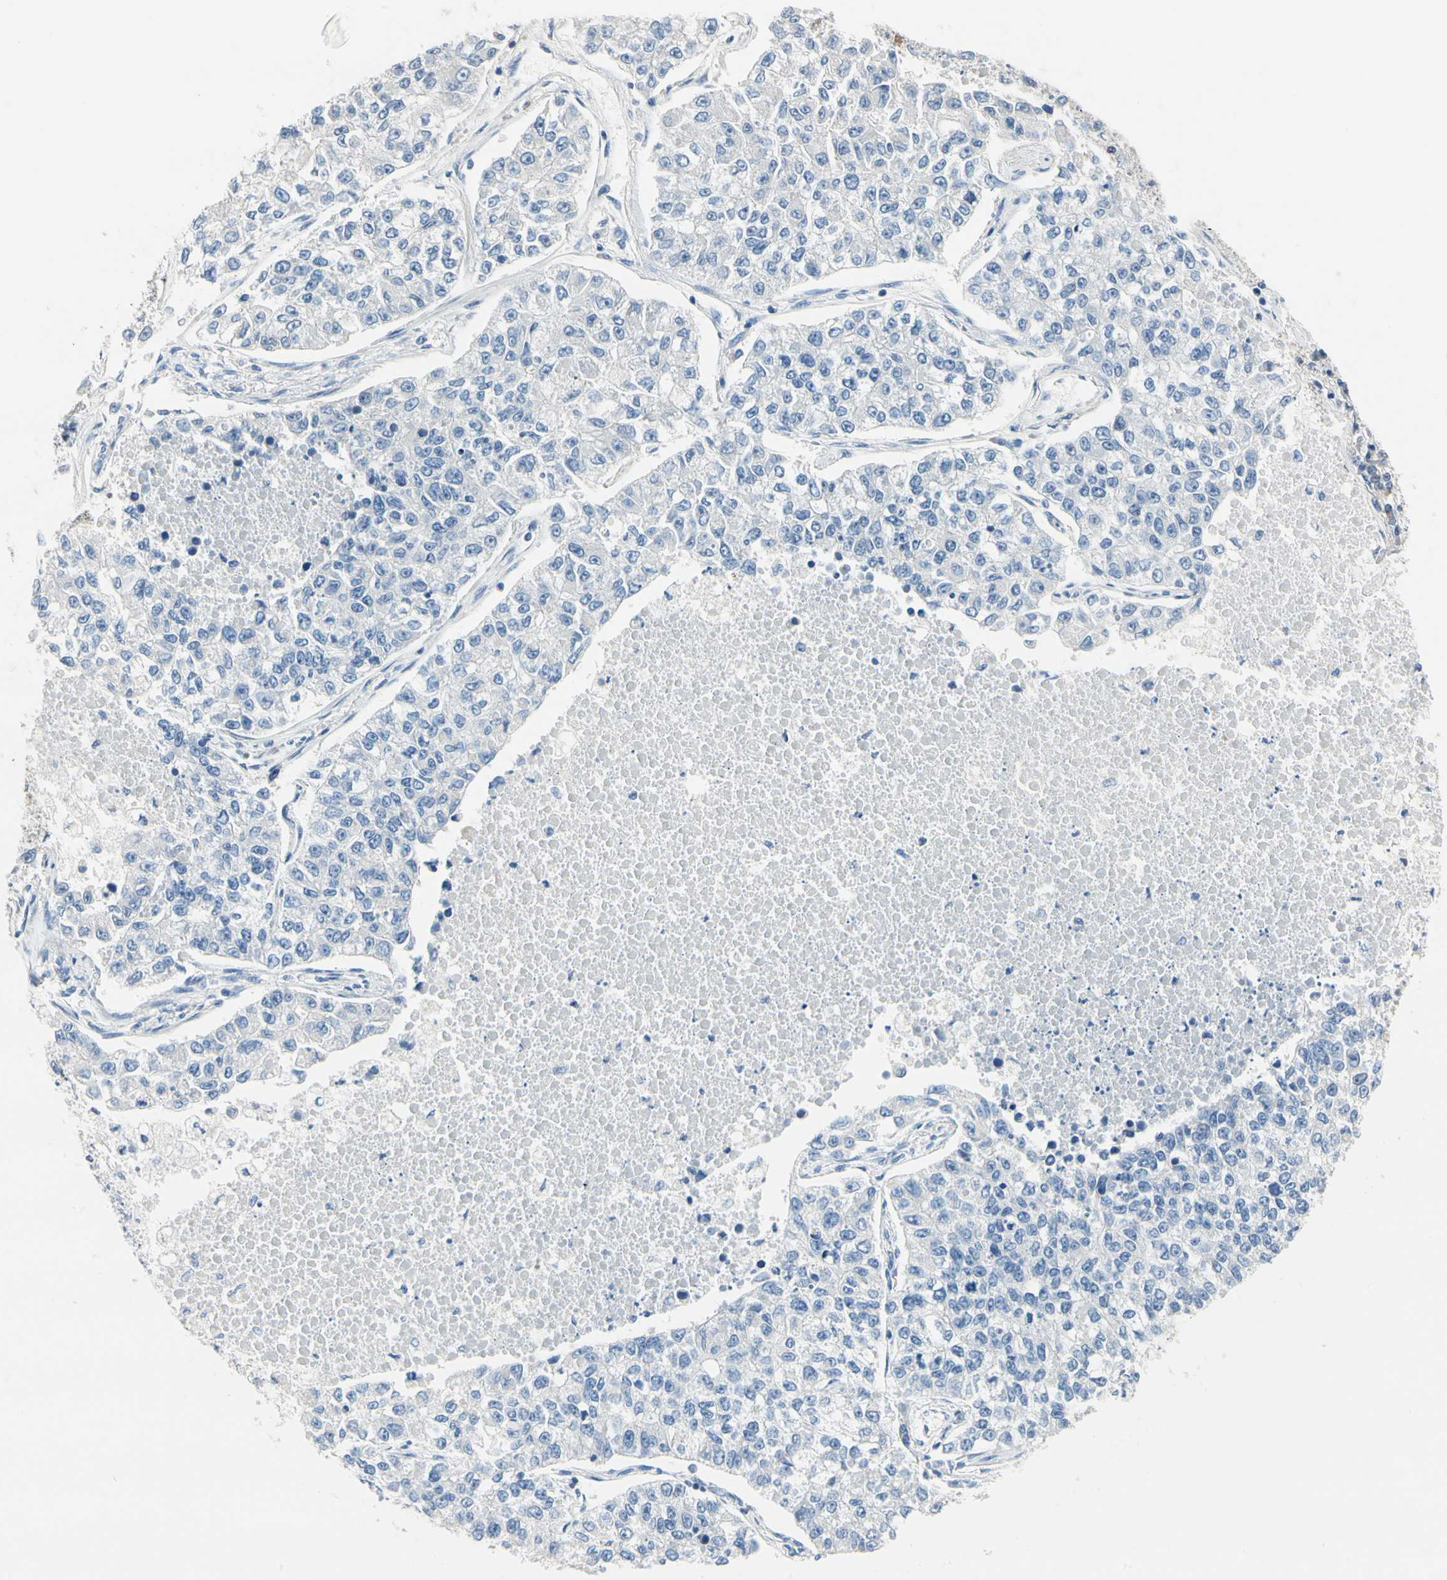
{"staining": {"intensity": "negative", "quantity": "none", "location": "none"}, "tissue": "lung cancer", "cell_type": "Tumor cells", "image_type": "cancer", "snomed": [{"axis": "morphology", "description": "Adenocarcinoma, NOS"}, {"axis": "topography", "description": "Lung"}], "caption": "IHC image of neoplastic tissue: lung cancer stained with DAB demonstrates no significant protein staining in tumor cells.", "gene": "NFATC2", "patient": {"sex": "male", "age": 49}}